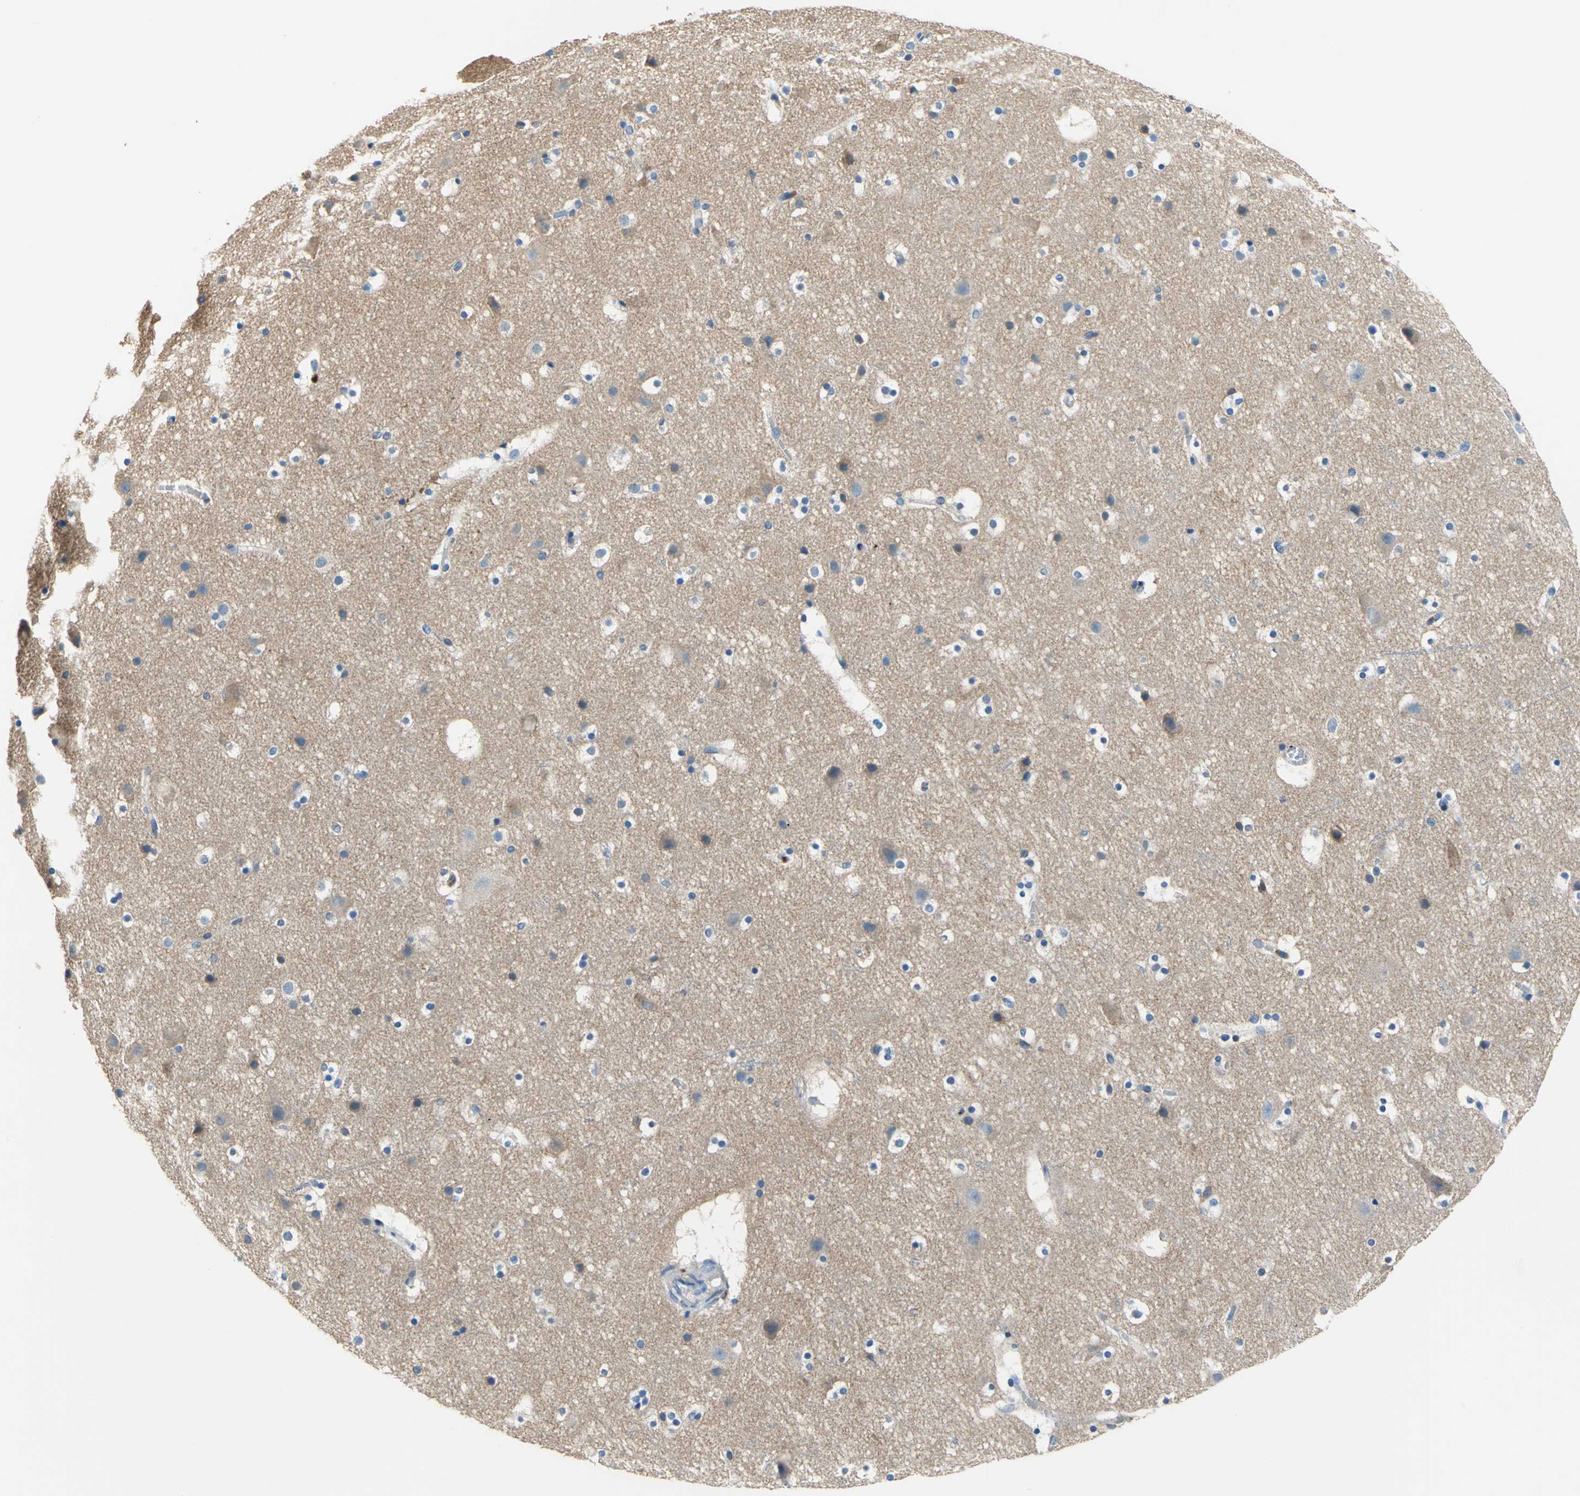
{"staining": {"intensity": "negative", "quantity": "none", "location": "none"}, "tissue": "cerebral cortex", "cell_type": "Endothelial cells", "image_type": "normal", "snomed": [{"axis": "morphology", "description": "Normal tissue, NOS"}, {"axis": "topography", "description": "Cerebral cortex"}], "caption": "Cerebral cortex was stained to show a protein in brown. There is no significant positivity in endothelial cells. The staining is performed using DAB brown chromogen with nuclei counter-stained in using hematoxylin.", "gene": "SEPTIN11", "patient": {"sex": "male", "age": 45}}